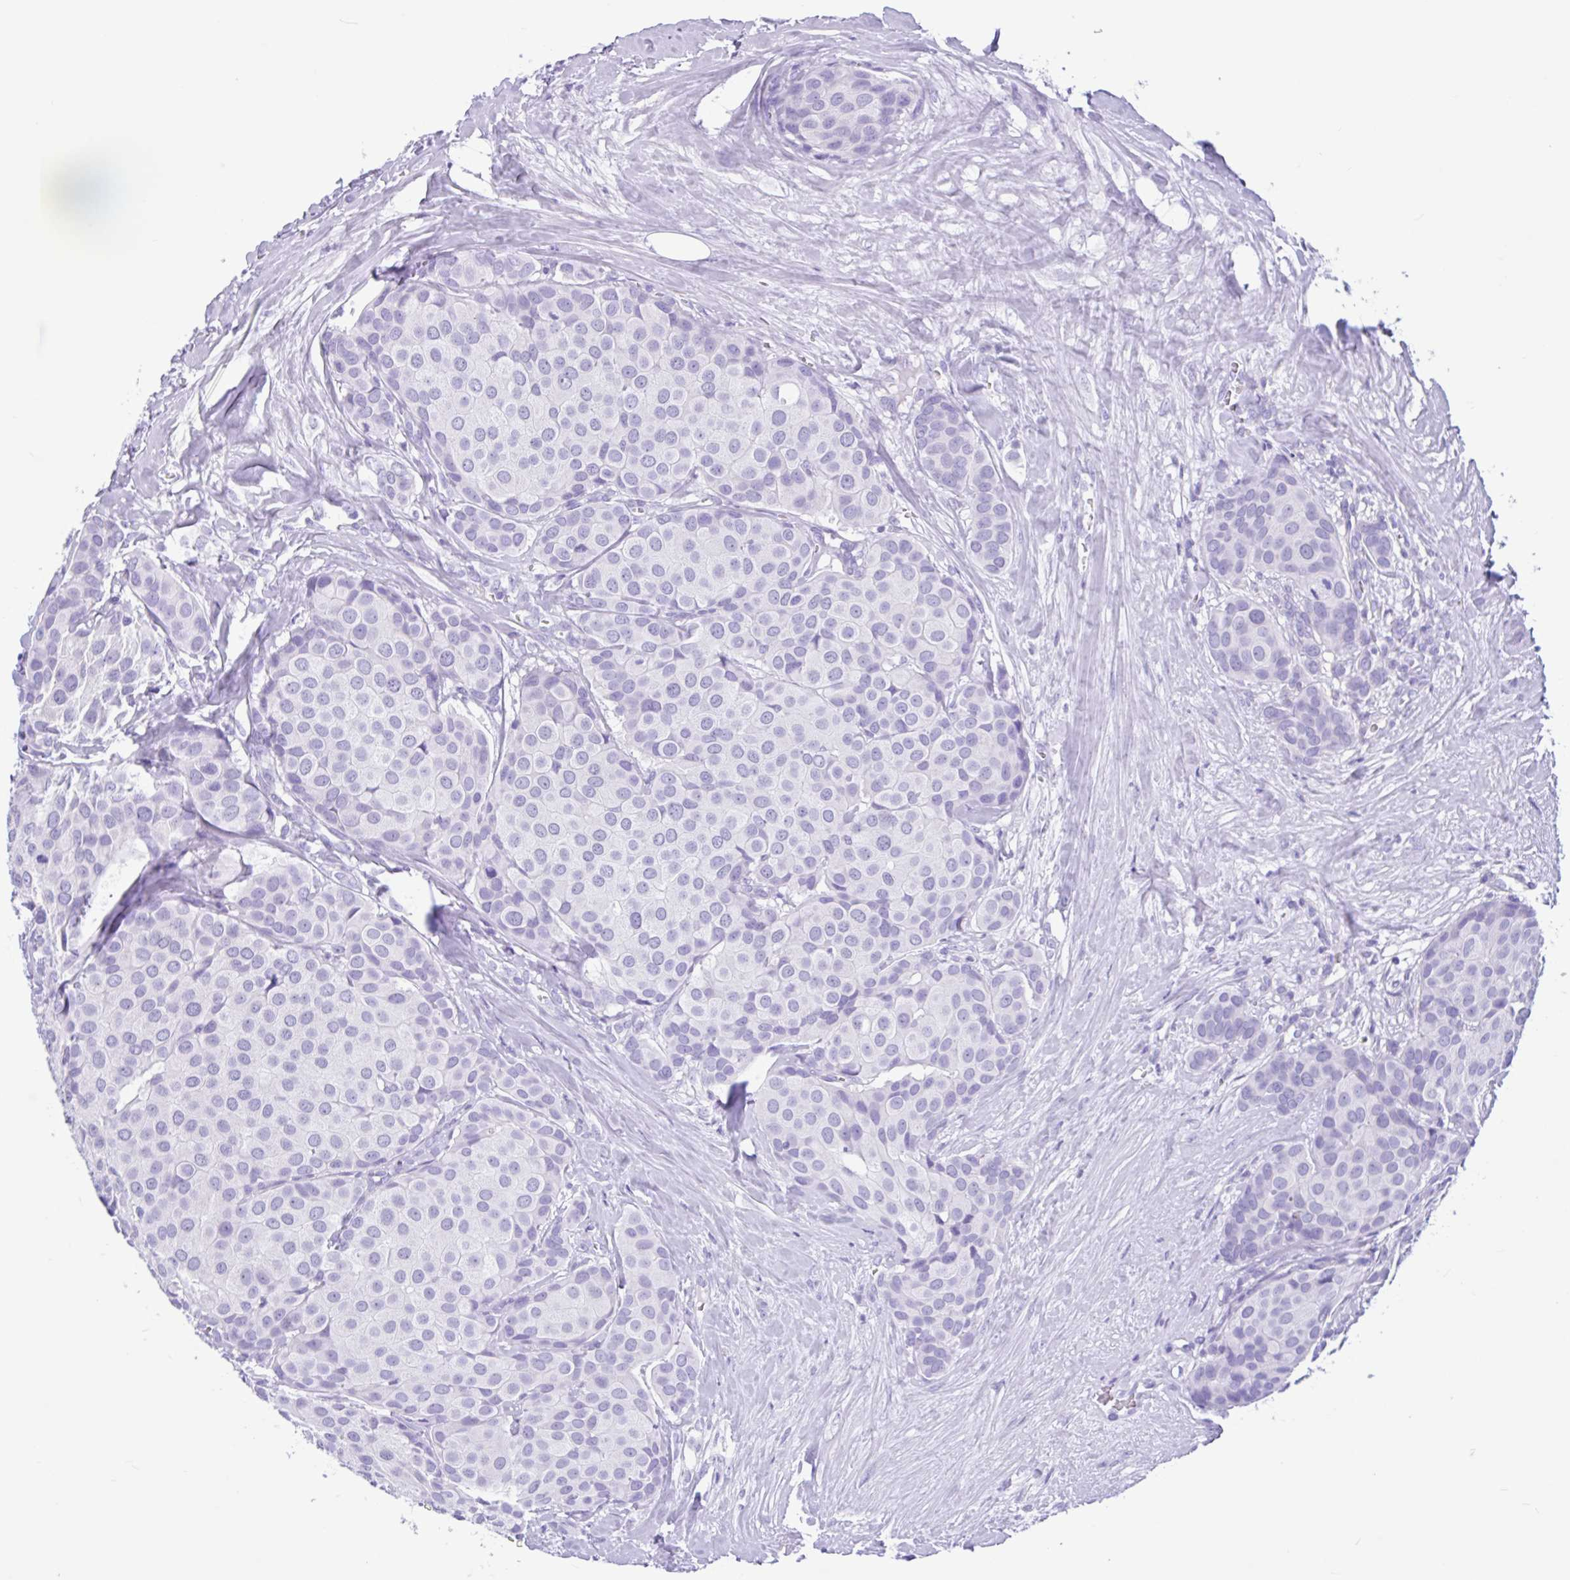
{"staining": {"intensity": "negative", "quantity": "none", "location": "none"}, "tissue": "breast cancer", "cell_type": "Tumor cells", "image_type": "cancer", "snomed": [{"axis": "morphology", "description": "Duct carcinoma"}, {"axis": "topography", "description": "Breast"}], "caption": "Immunohistochemical staining of breast cancer (invasive ductal carcinoma) displays no significant staining in tumor cells.", "gene": "OR4N4", "patient": {"sex": "female", "age": 70}}